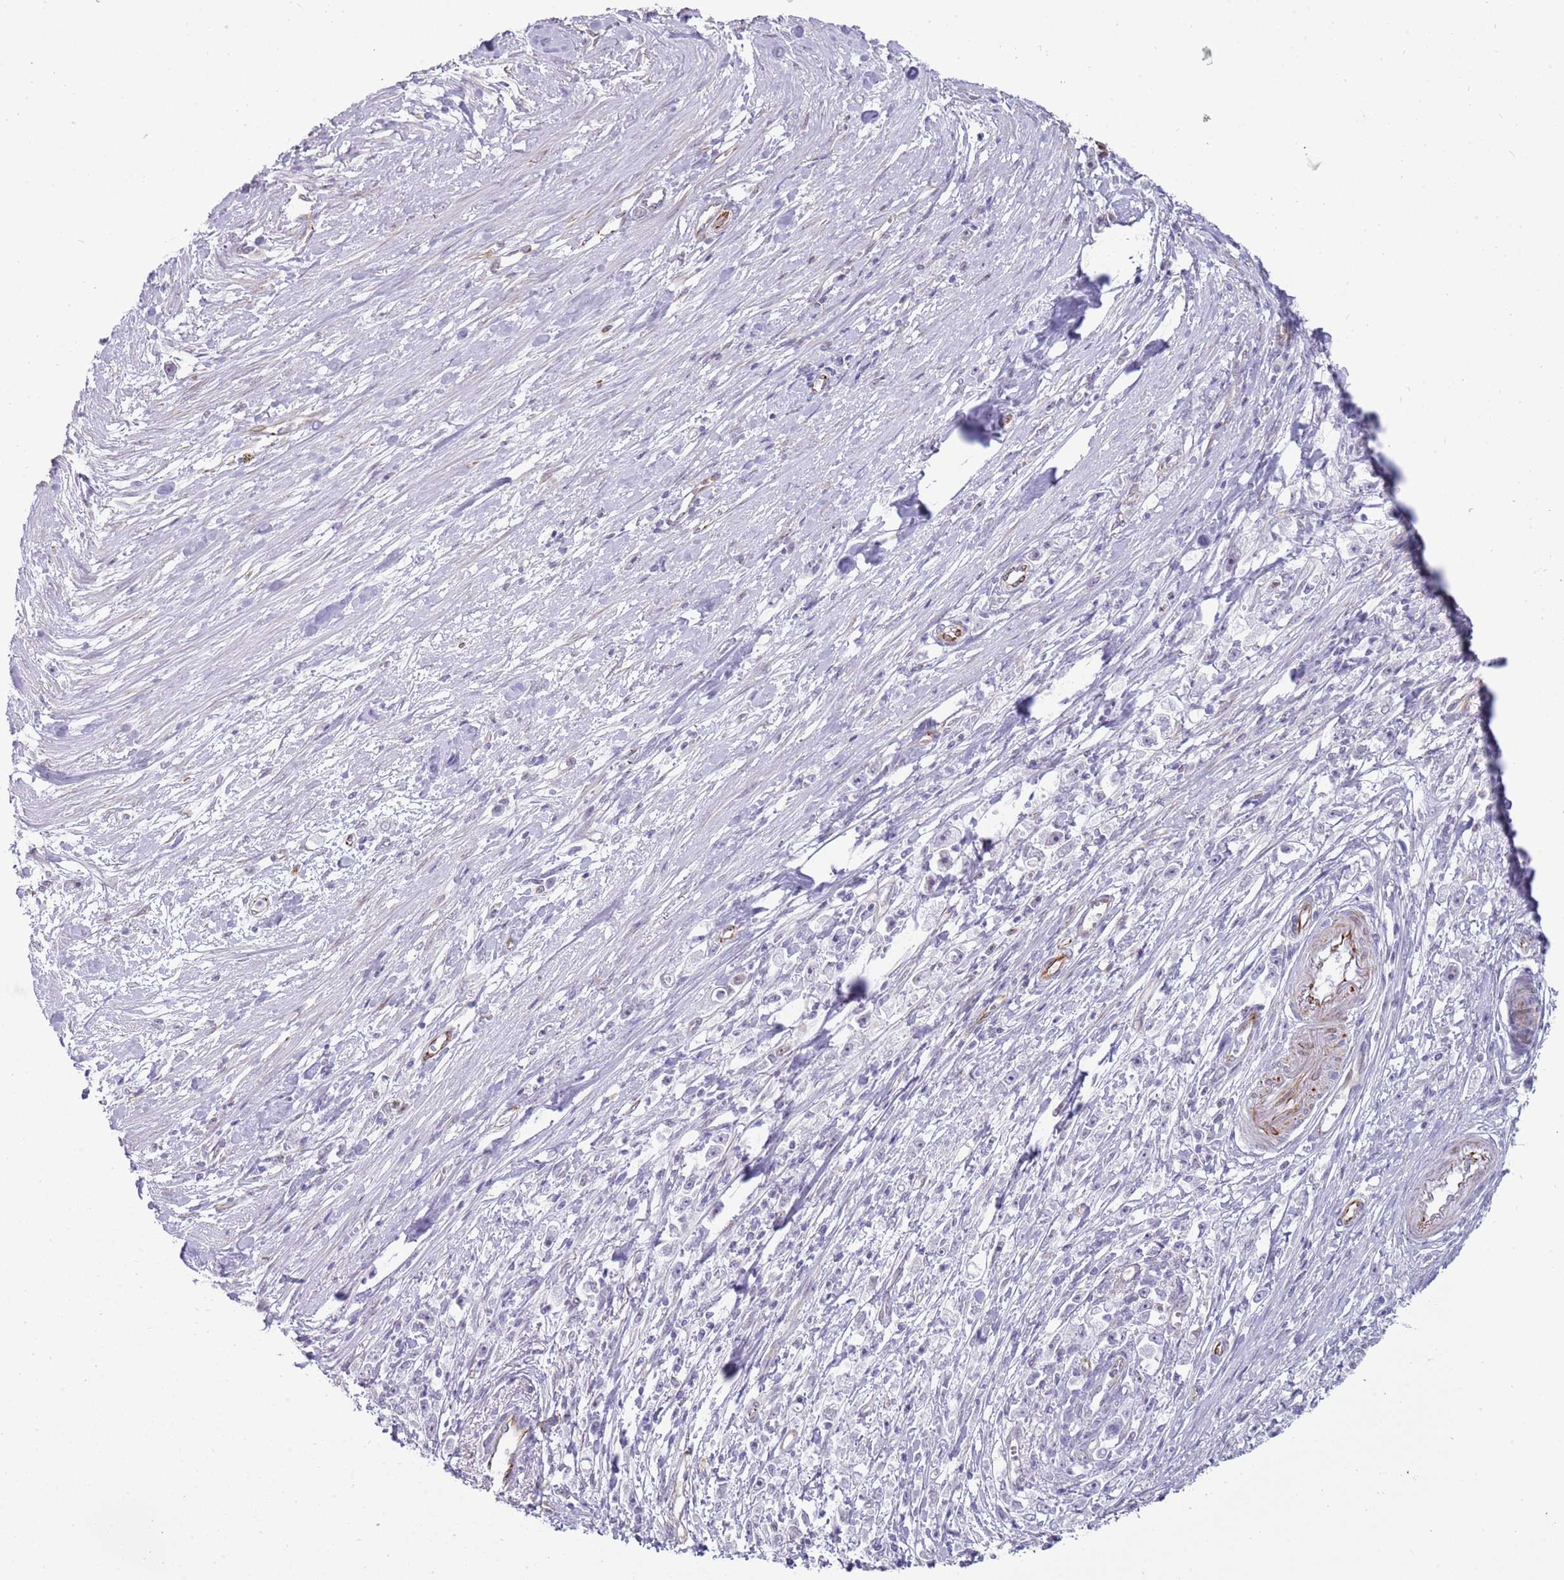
{"staining": {"intensity": "negative", "quantity": "none", "location": "none"}, "tissue": "stomach cancer", "cell_type": "Tumor cells", "image_type": "cancer", "snomed": [{"axis": "morphology", "description": "Adenocarcinoma, NOS"}, {"axis": "topography", "description": "Stomach"}], "caption": "Human adenocarcinoma (stomach) stained for a protein using IHC demonstrates no staining in tumor cells.", "gene": "NBPF3", "patient": {"sex": "female", "age": 59}}